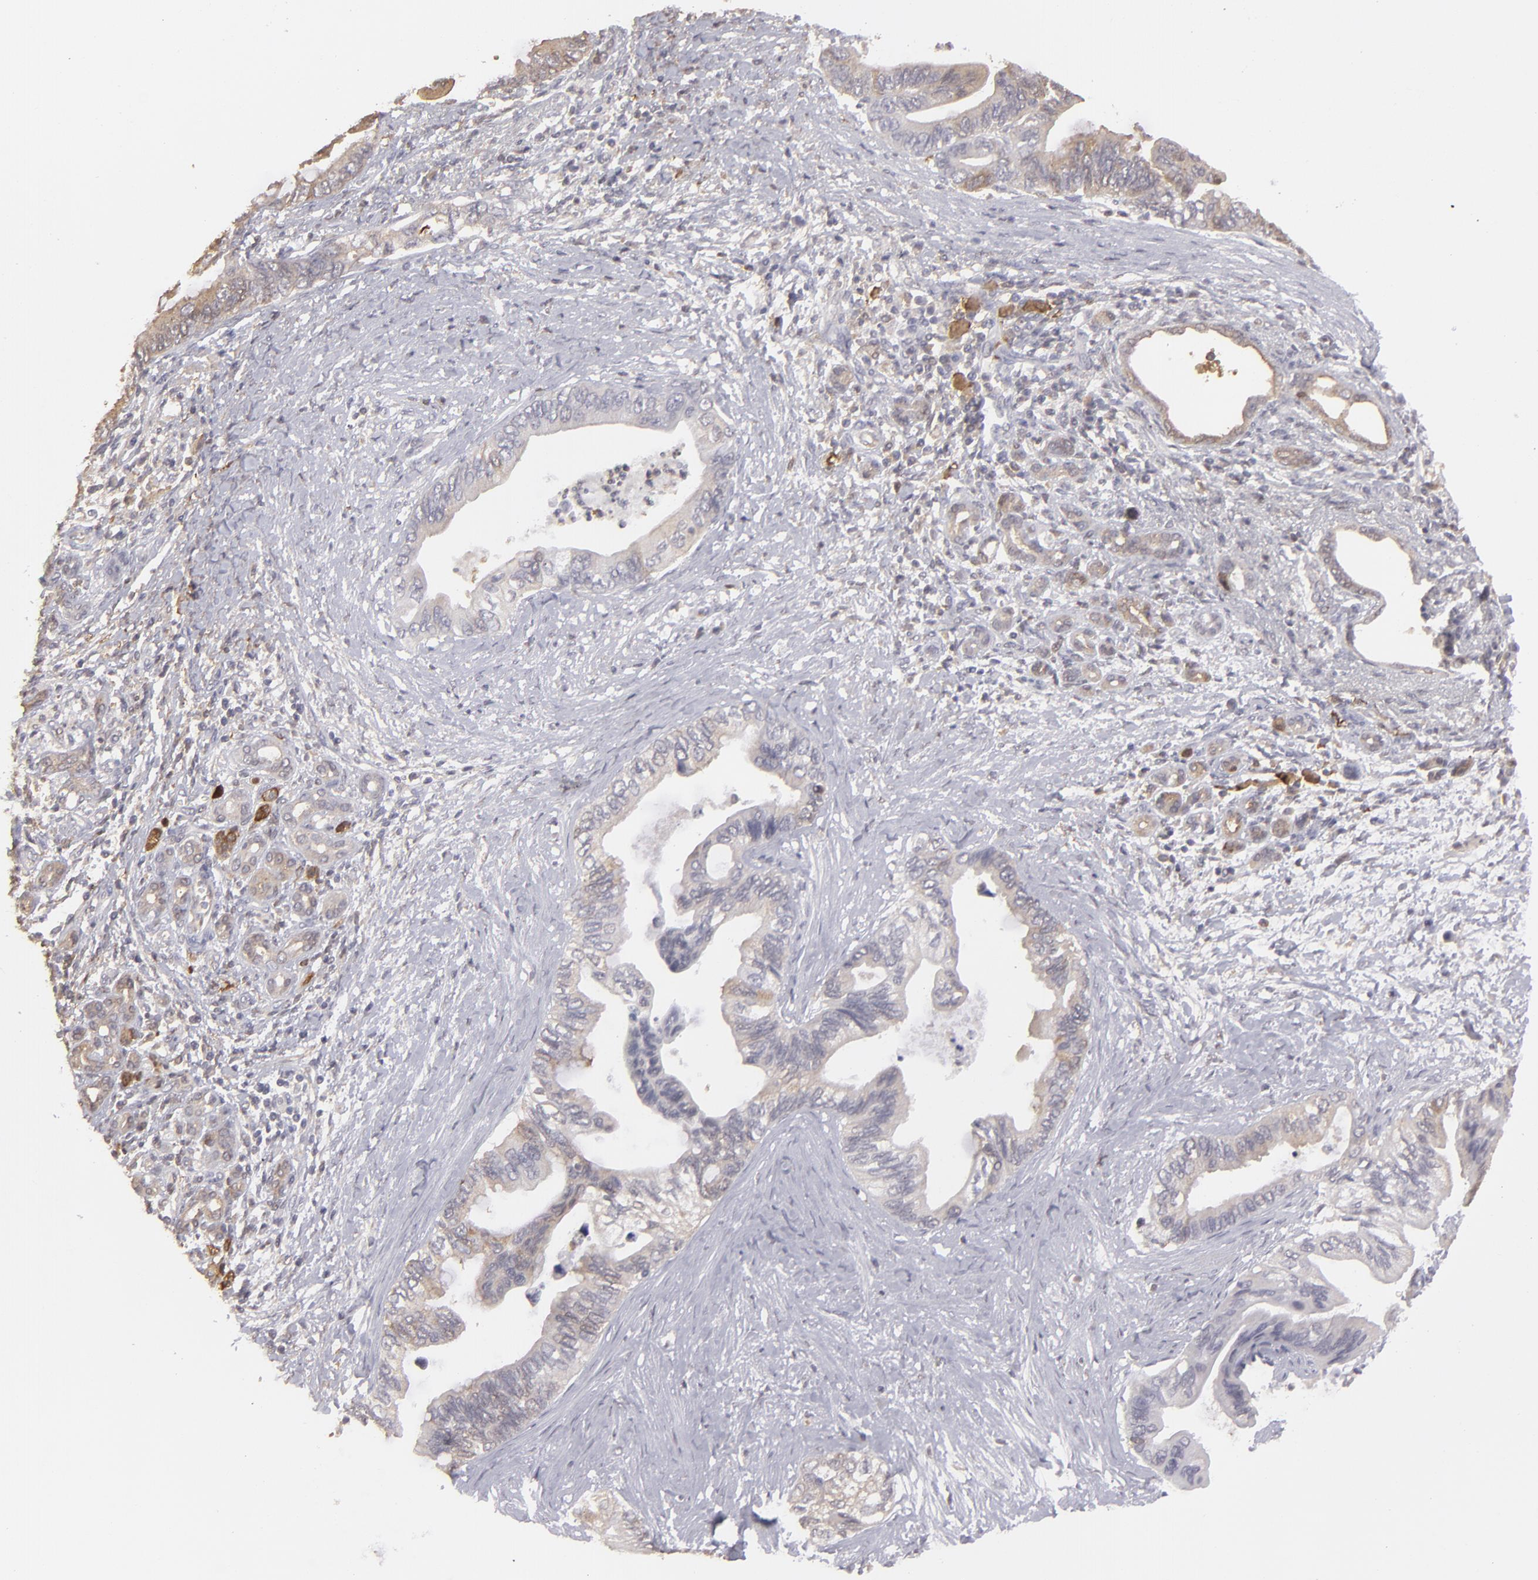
{"staining": {"intensity": "weak", "quantity": "25%-75%", "location": "cytoplasmic/membranous"}, "tissue": "pancreatic cancer", "cell_type": "Tumor cells", "image_type": "cancer", "snomed": [{"axis": "morphology", "description": "Adenocarcinoma, NOS"}, {"axis": "topography", "description": "Pancreas"}], "caption": "Protein analysis of adenocarcinoma (pancreatic) tissue shows weak cytoplasmic/membranous staining in approximately 25%-75% of tumor cells.", "gene": "SEMA3G", "patient": {"sex": "female", "age": 66}}